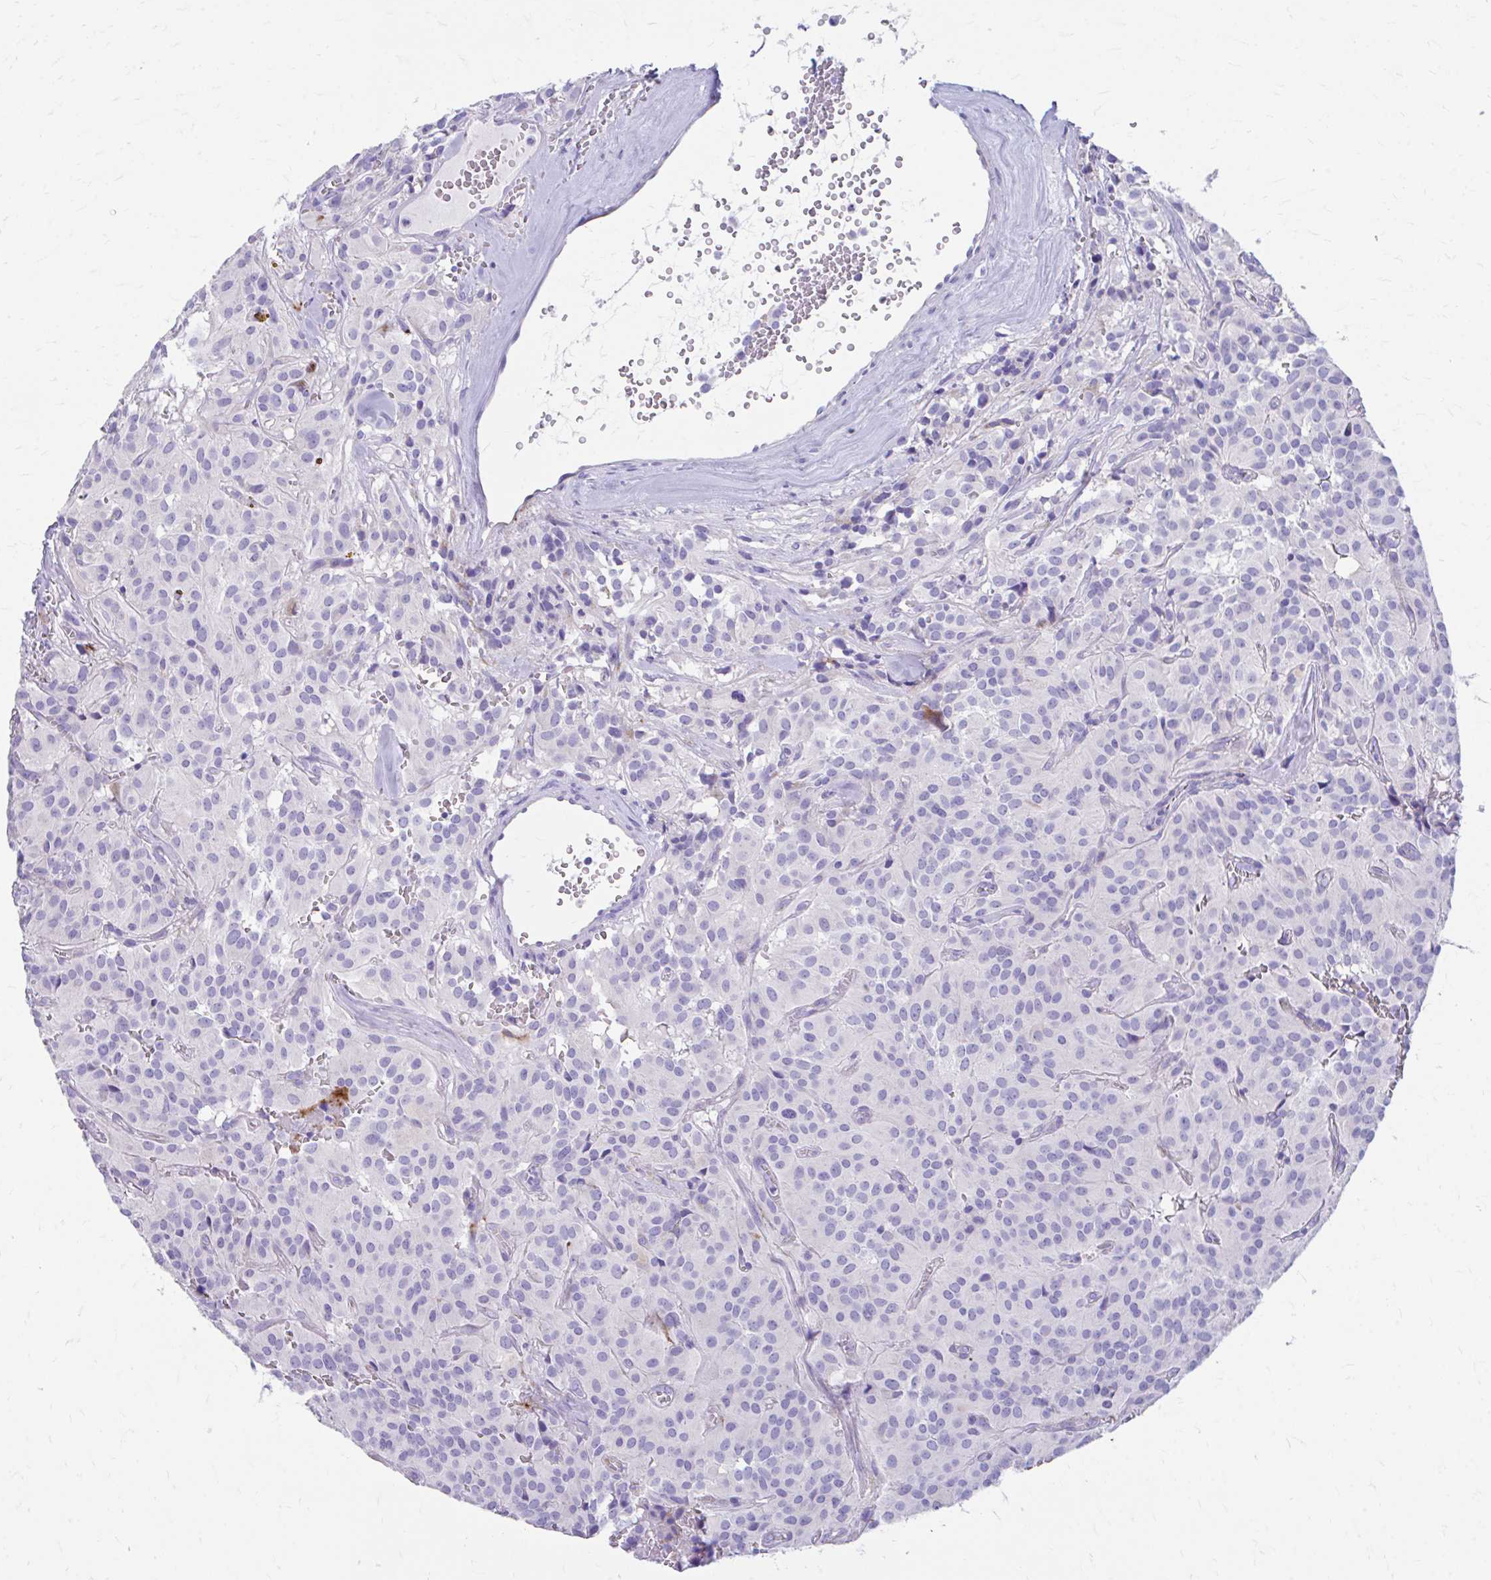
{"staining": {"intensity": "negative", "quantity": "none", "location": "none"}, "tissue": "glioma", "cell_type": "Tumor cells", "image_type": "cancer", "snomed": [{"axis": "morphology", "description": "Glioma, malignant, Low grade"}, {"axis": "topography", "description": "Brain"}], "caption": "An image of glioma stained for a protein displays no brown staining in tumor cells.", "gene": "KRIT1", "patient": {"sex": "male", "age": 42}}